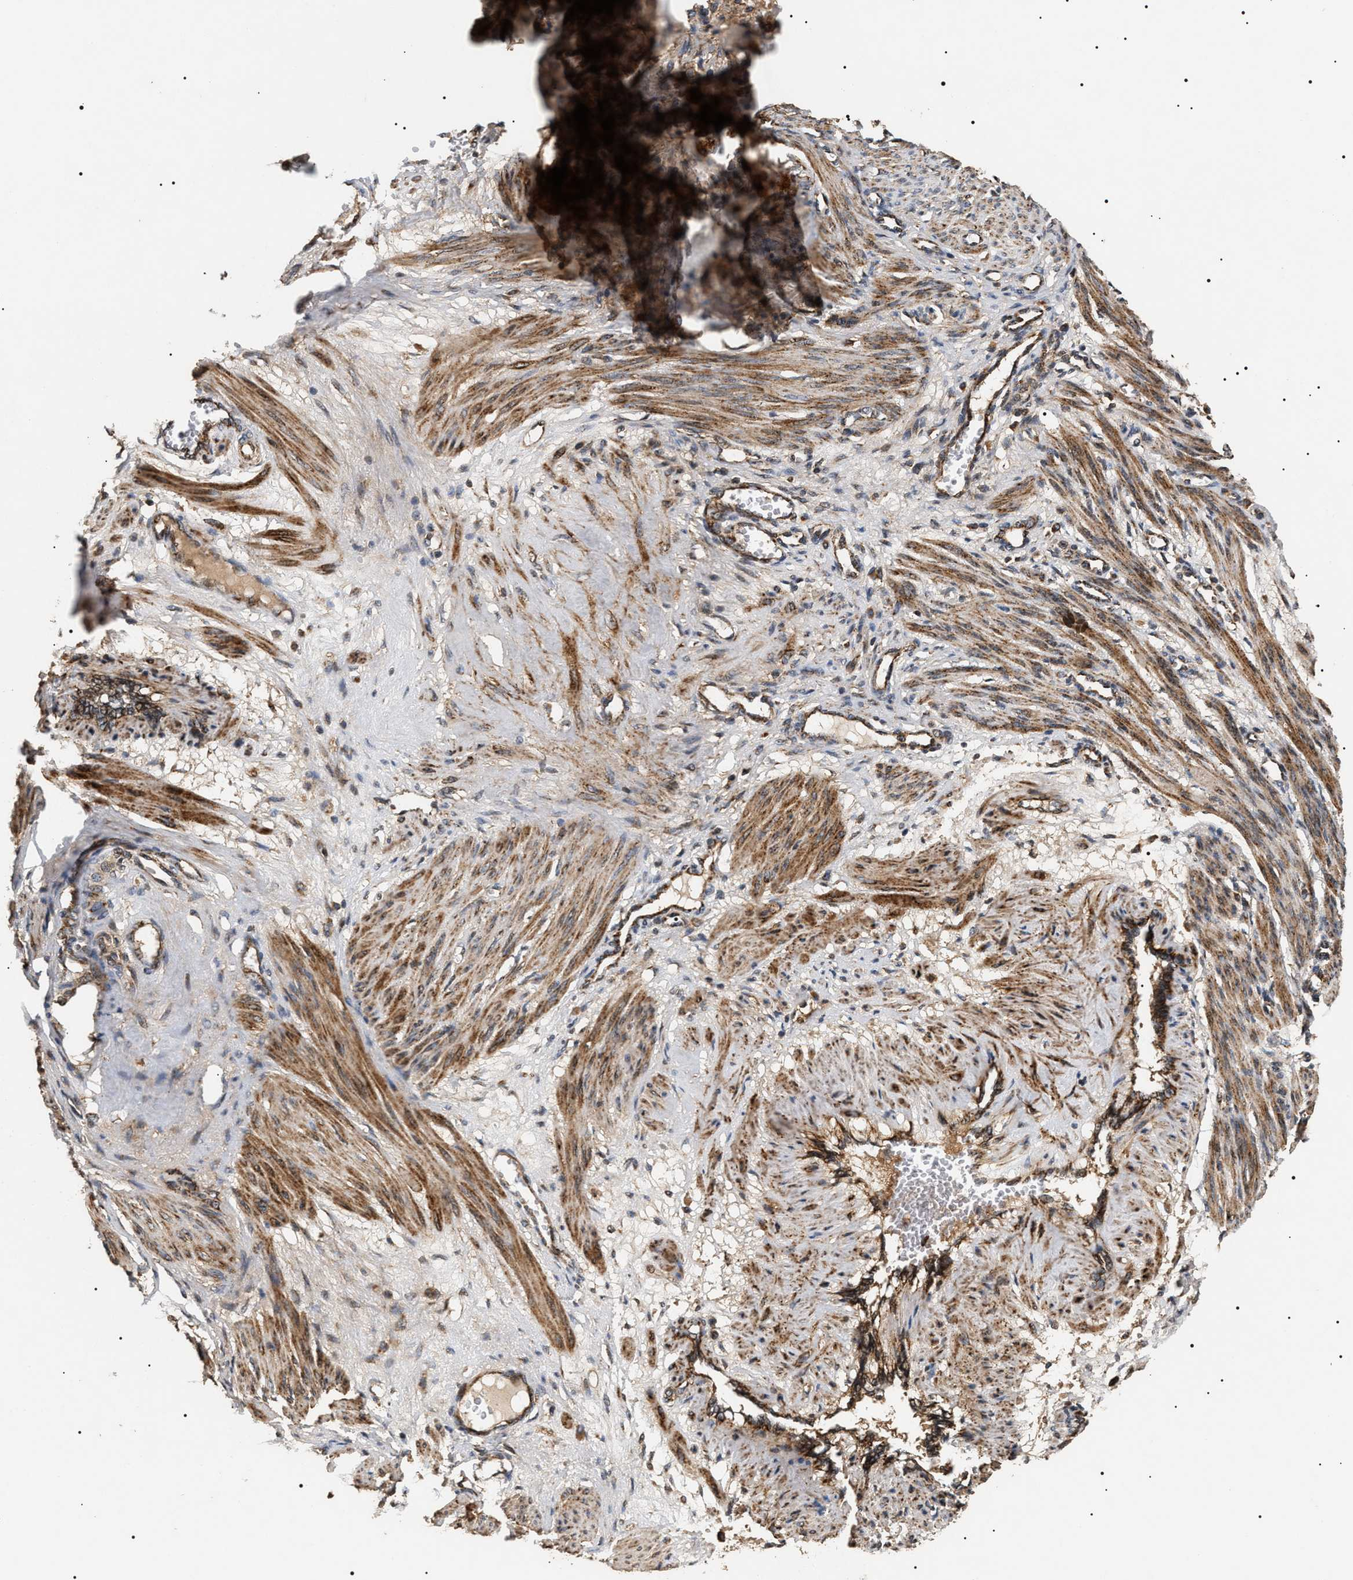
{"staining": {"intensity": "moderate", "quantity": ">75%", "location": "cytoplasmic/membranous"}, "tissue": "smooth muscle", "cell_type": "Smooth muscle cells", "image_type": "normal", "snomed": [{"axis": "morphology", "description": "Normal tissue, NOS"}, {"axis": "topography", "description": "Endometrium"}], "caption": "Protein expression analysis of unremarkable smooth muscle reveals moderate cytoplasmic/membranous positivity in approximately >75% of smooth muscle cells.", "gene": "ZBTB26", "patient": {"sex": "female", "age": 33}}